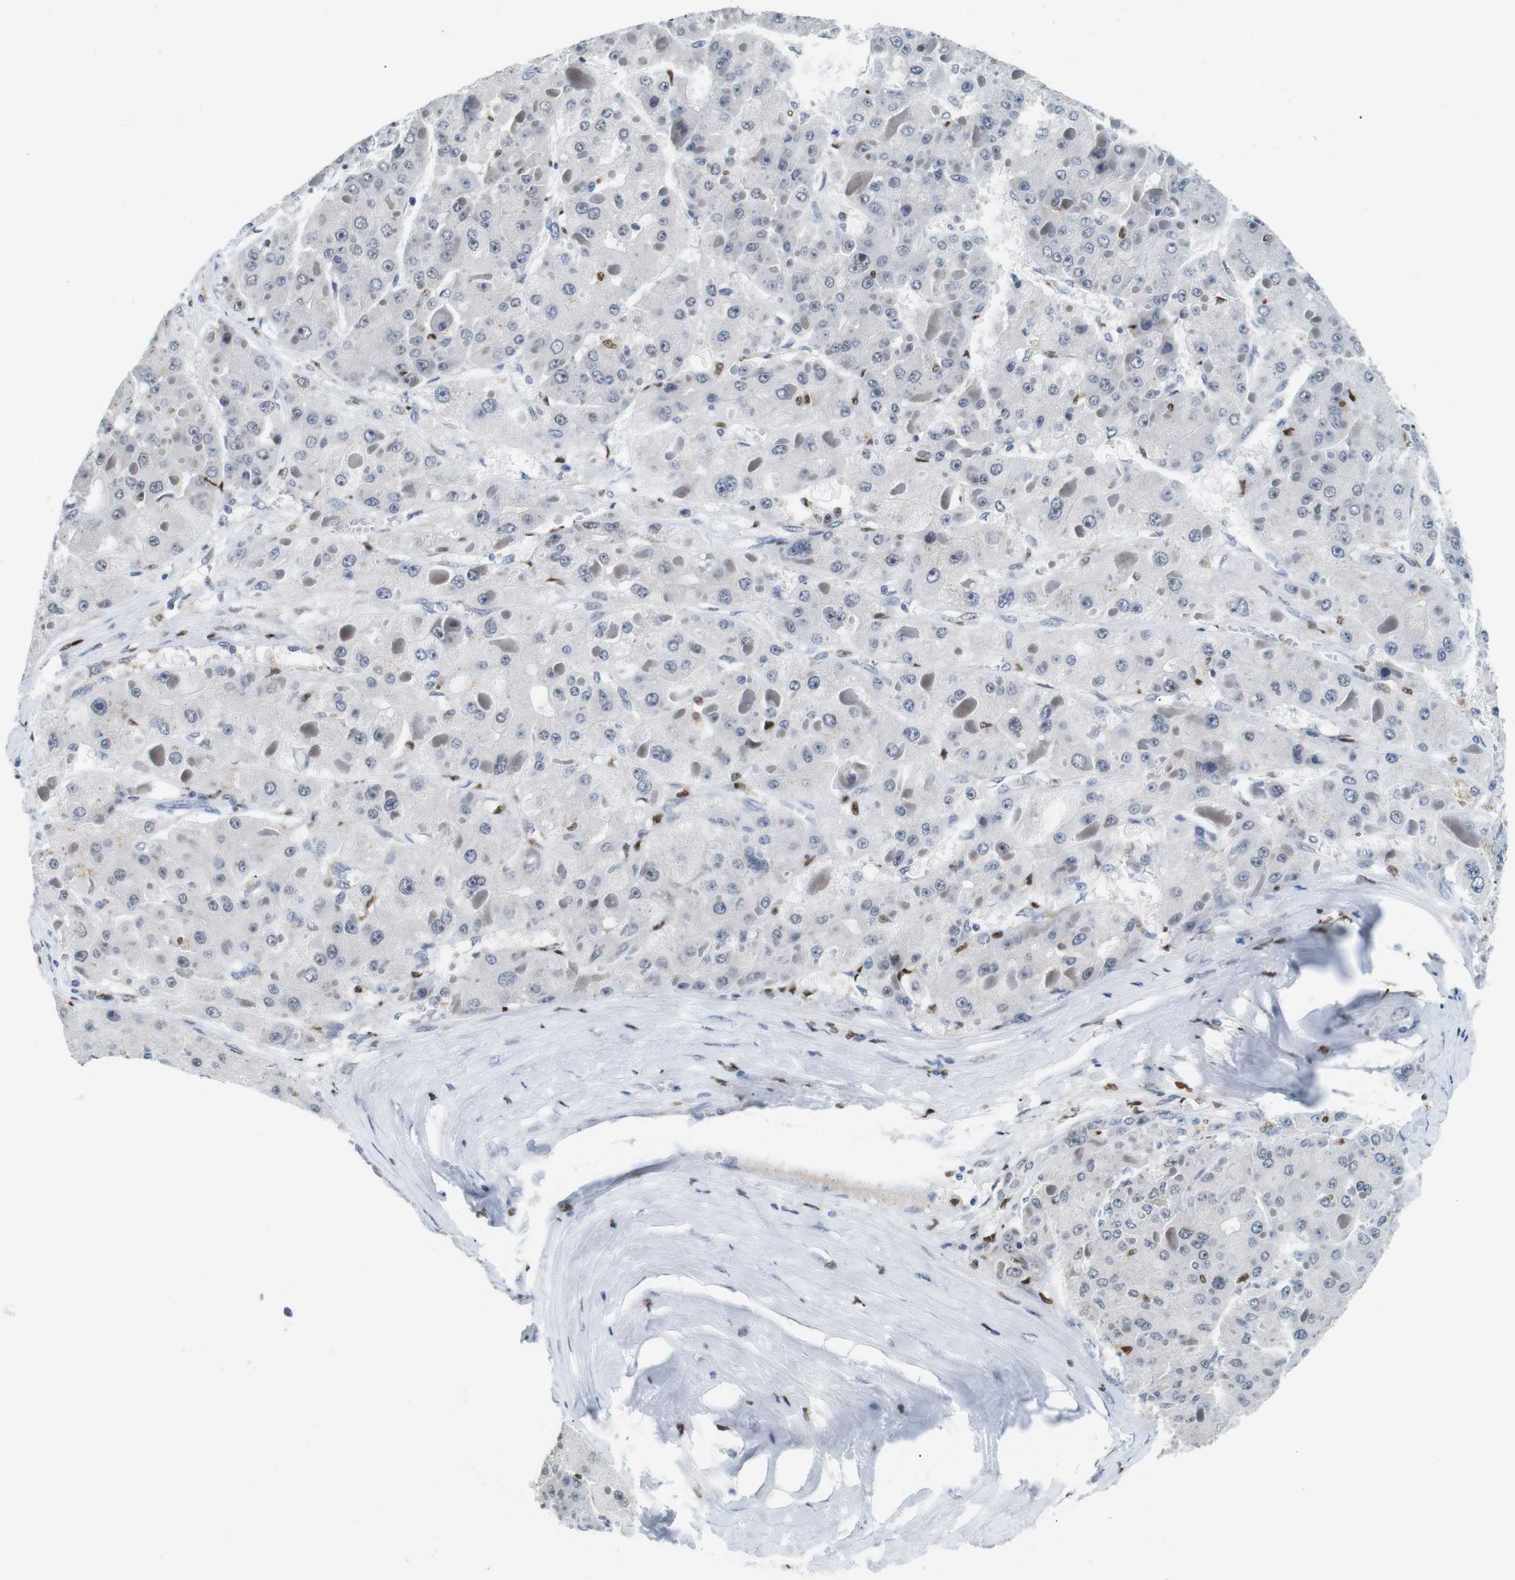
{"staining": {"intensity": "negative", "quantity": "none", "location": "none"}, "tissue": "liver cancer", "cell_type": "Tumor cells", "image_type": "cancer", "snomed": [{"axis": "morphology", "description": "Carcinoma, Hepatocellular, NOS"}, {"axis": "topography", "description": "Liver"}], "caption": "A photomicrograph of liver cancer (hepatocellular carcinoma) stained for a protein shows no brown staining in tumor cells.", "gene": "IRF8", "patient": {"sex": "female", "age": 73}}